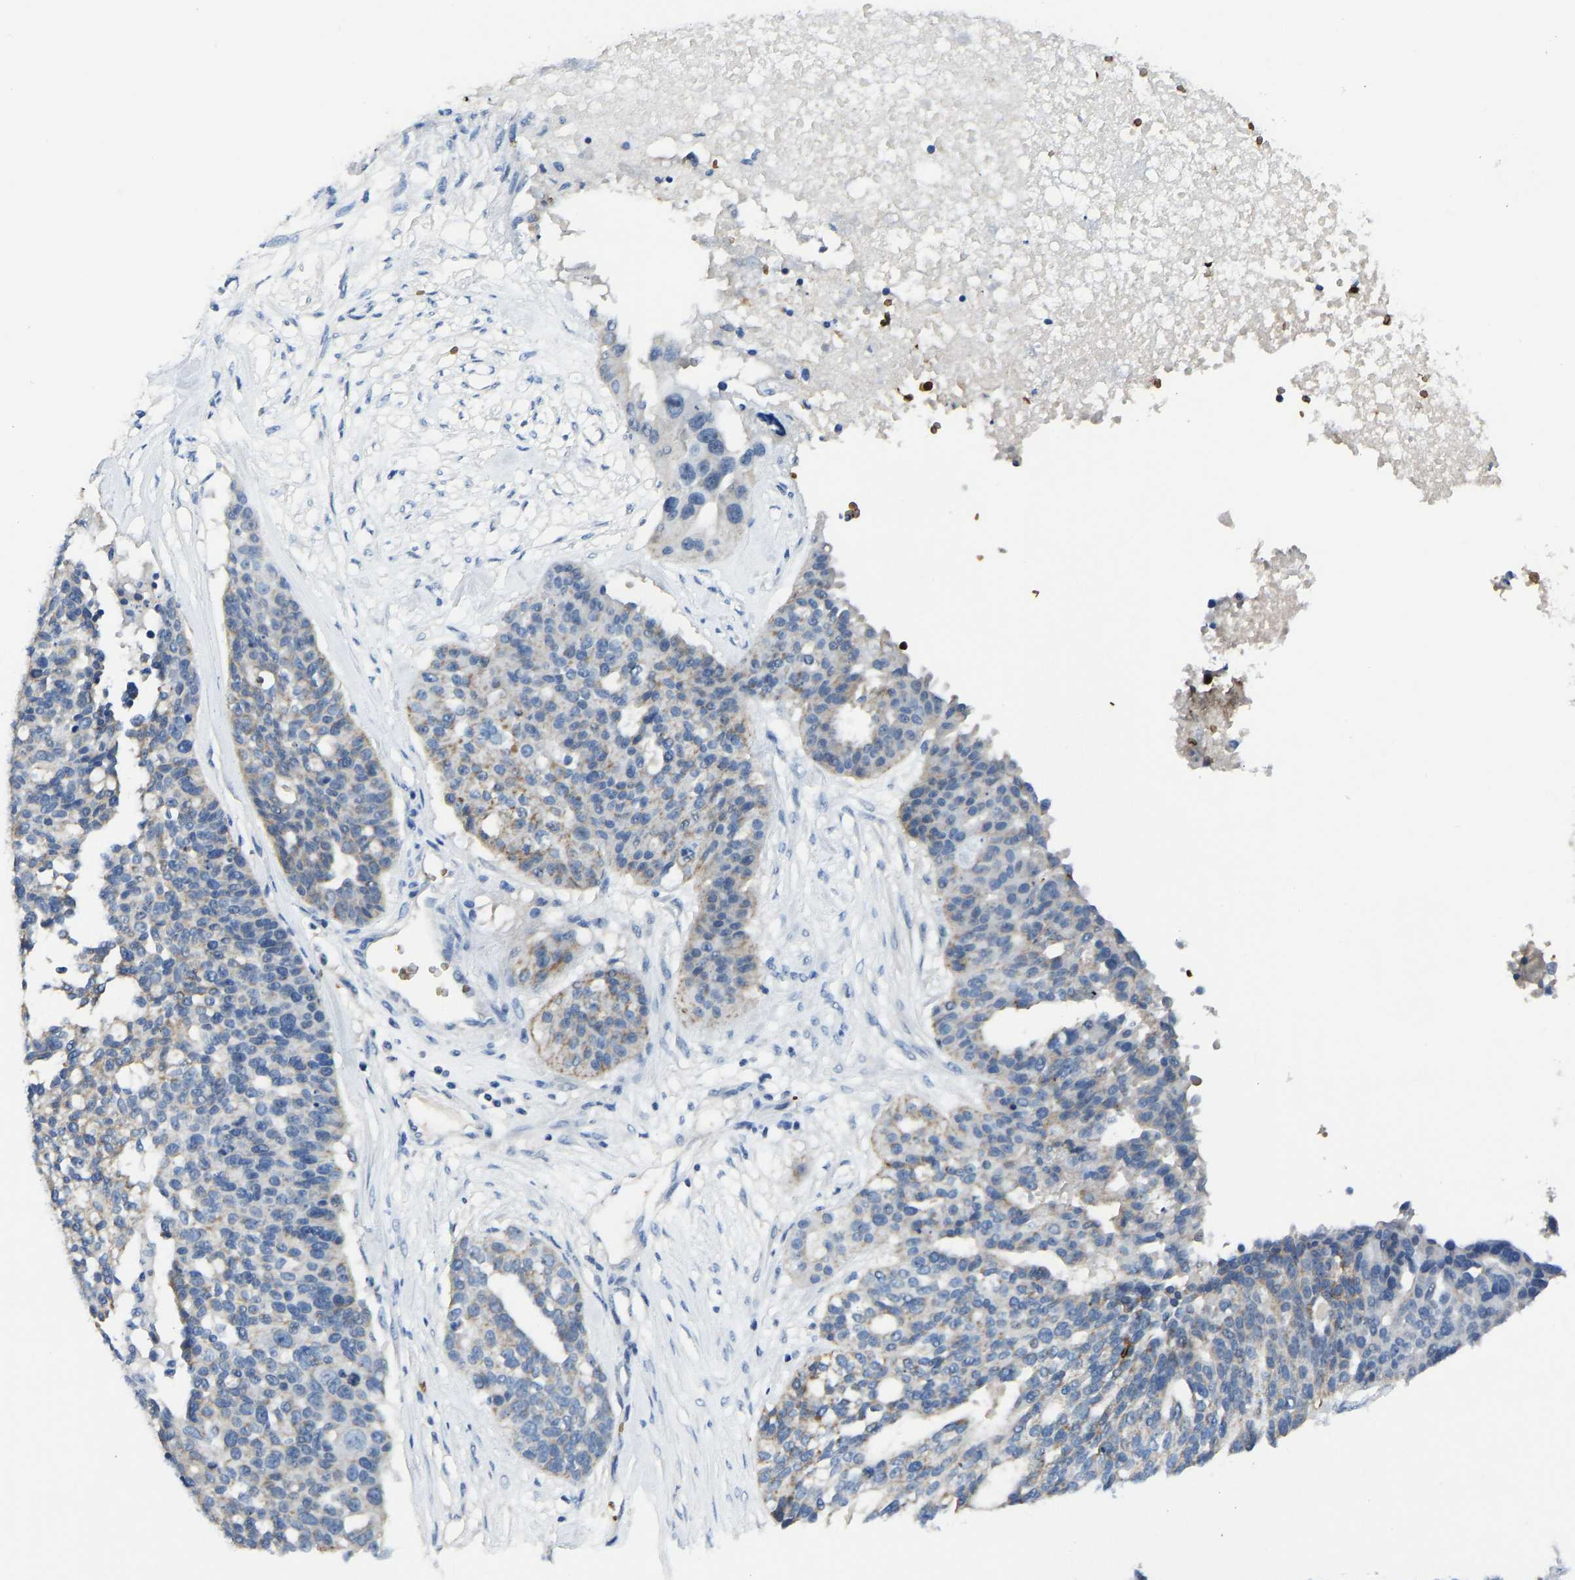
{"staining": {"intensity": "moderate", "quantity": "<25%", "location": "cytoplasmic/membranous"}, "tissue": "ovarian cancer", "cell_type": "Tumor cells", "image_type": "cancer", "snomed": [{"axis": "morphology", "description": "Cystadenocarcinoma, serous, NOS"}, {"axis": "topography", "description": "Ovary"}], "caption": "DAB (3,3'-diaminobenzidine) immunohistochemical staining of serous cystadenocarcinoma (ovarian) displays moderate cytoplasmic/membranous protein expression in approximately <25% of tumor cells.", "gene": "PIGS", "patient": {"sex": "female", "age": 59}}